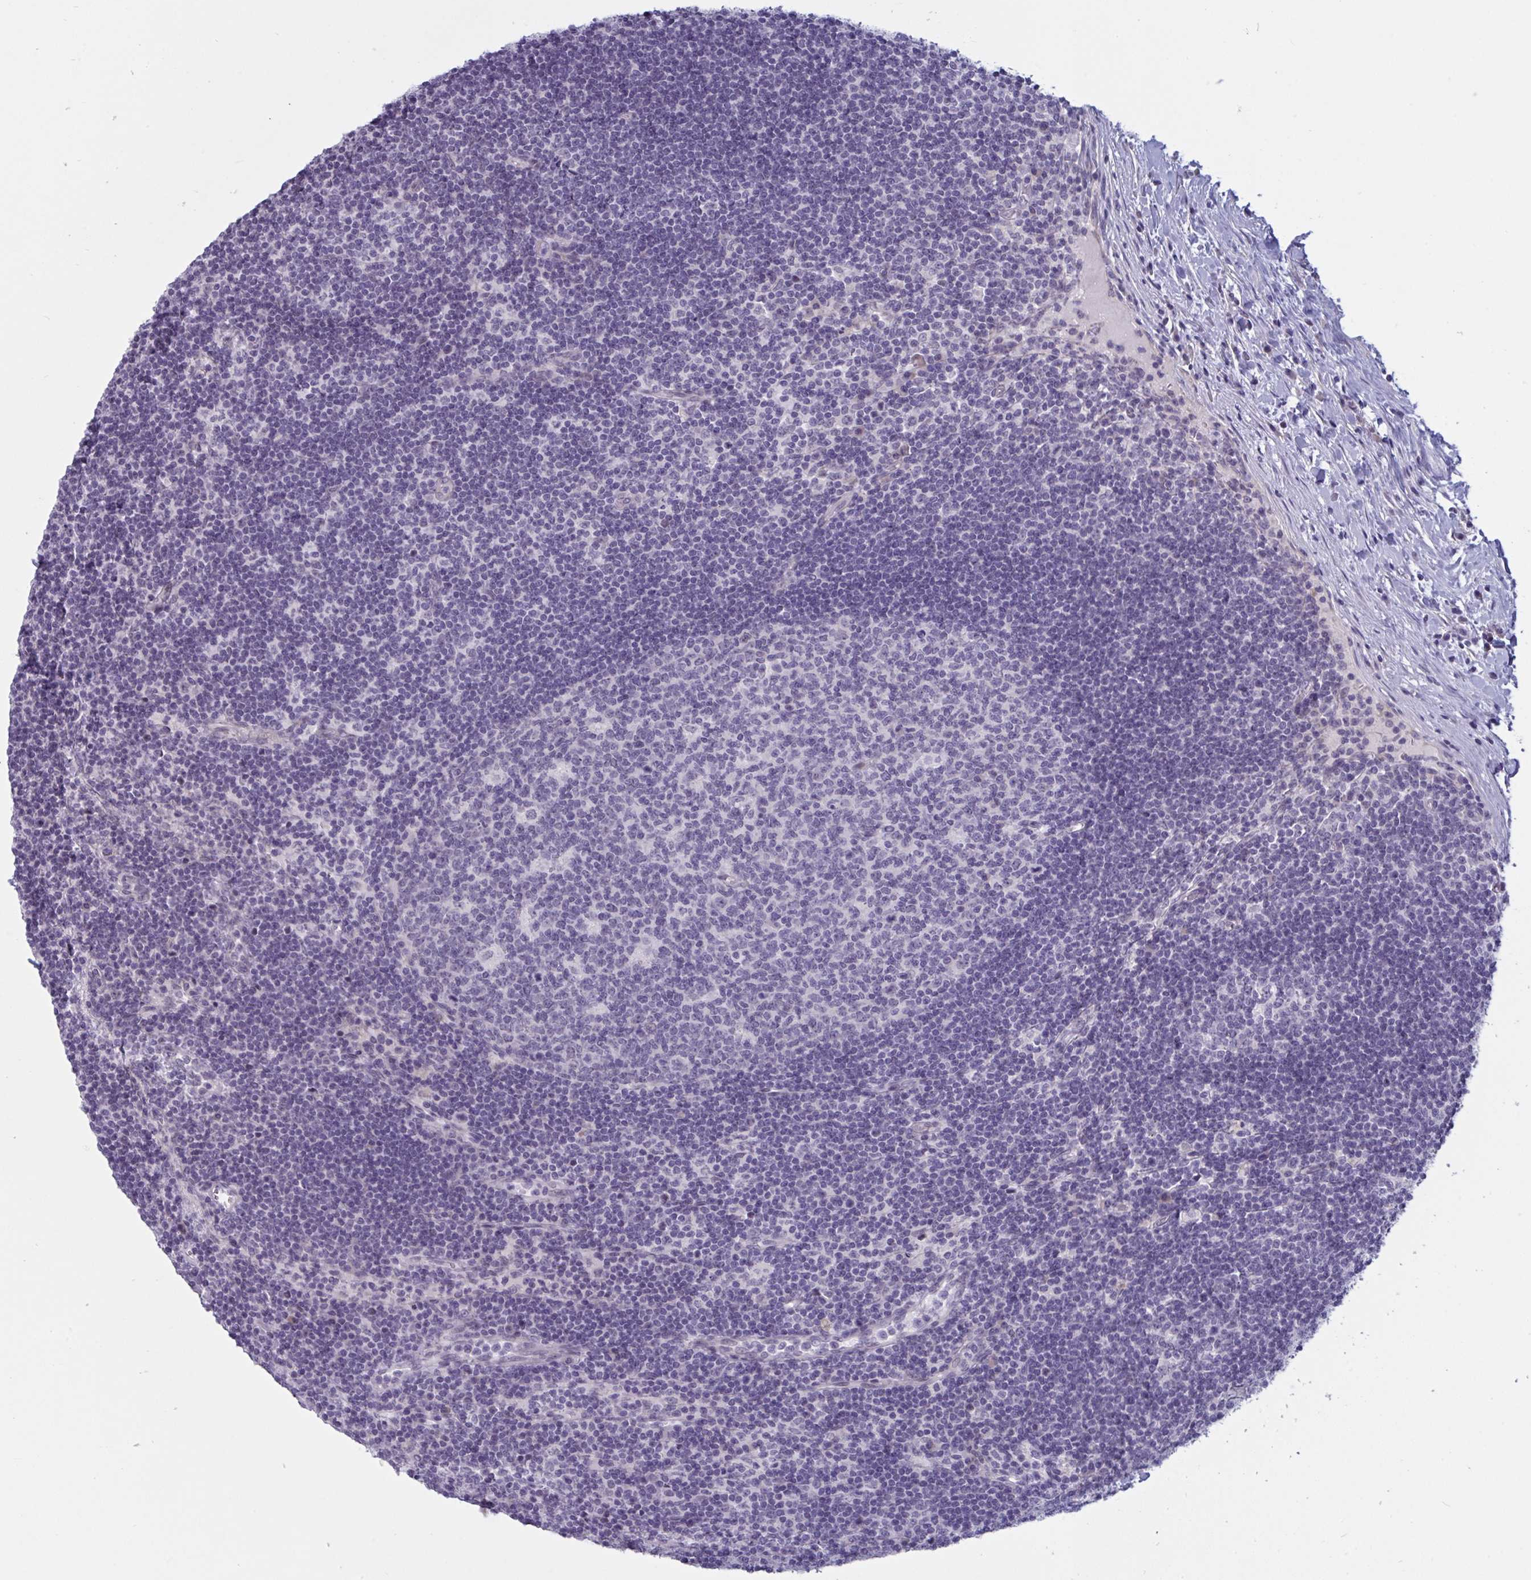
{"staining": {"intensity": "negative", "quantity": "none", "location": "none"}, "tissue": "lymph node", "cell_type": "Germinal center cells", "image_type": "normal", "snomed": [{"axis": "morphology", "description": "Normal tissue, NOS"}, {"axis": "topography", "description": "Lymph node"}], "caption": "High power microscopy photomicrograph of an IHC image of normal lymph node, revealing no significant staining in germinal center cells.", "gene": "TCEAL8", "patient": {"sex": "male", "age": 67}}